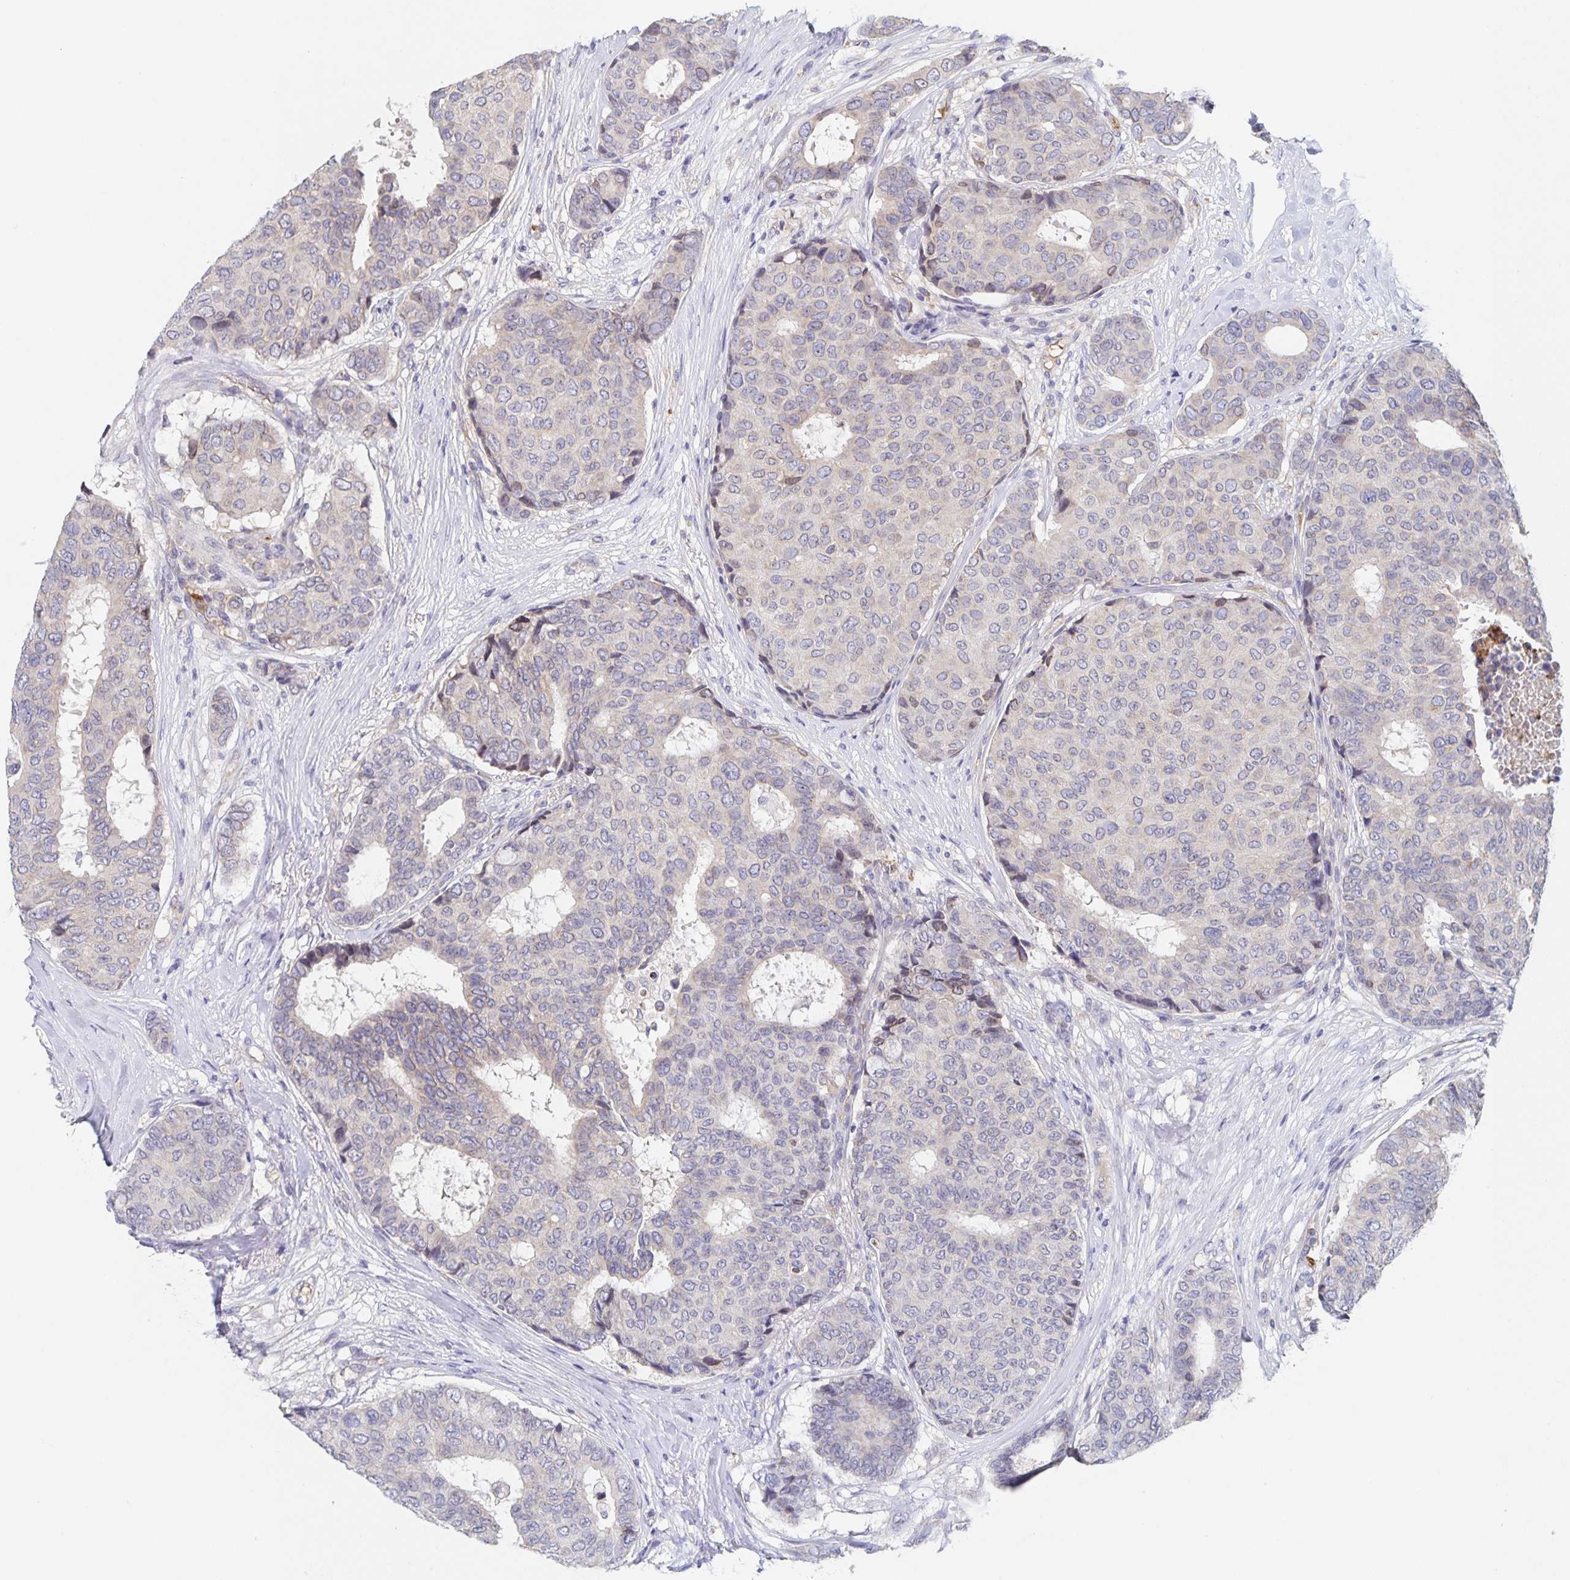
{"staining": {"intensity": "negative", "quantity": "none", "location": "none"}, "tissue": "breast cancer", "cell_type": "Tumor cells", "image_type": "cancer", "snomed": [{"axis": "morphology", "description": "Duct carcinoma"}, {"axis": "topography", "description": "Breast"}], "caption": "Tumor cells are negative for protein expression in human infiltrating ductal carcinoma (breast).", "gene": "CDC42BPG", "patient": {"sex": "female", "age": 75}}